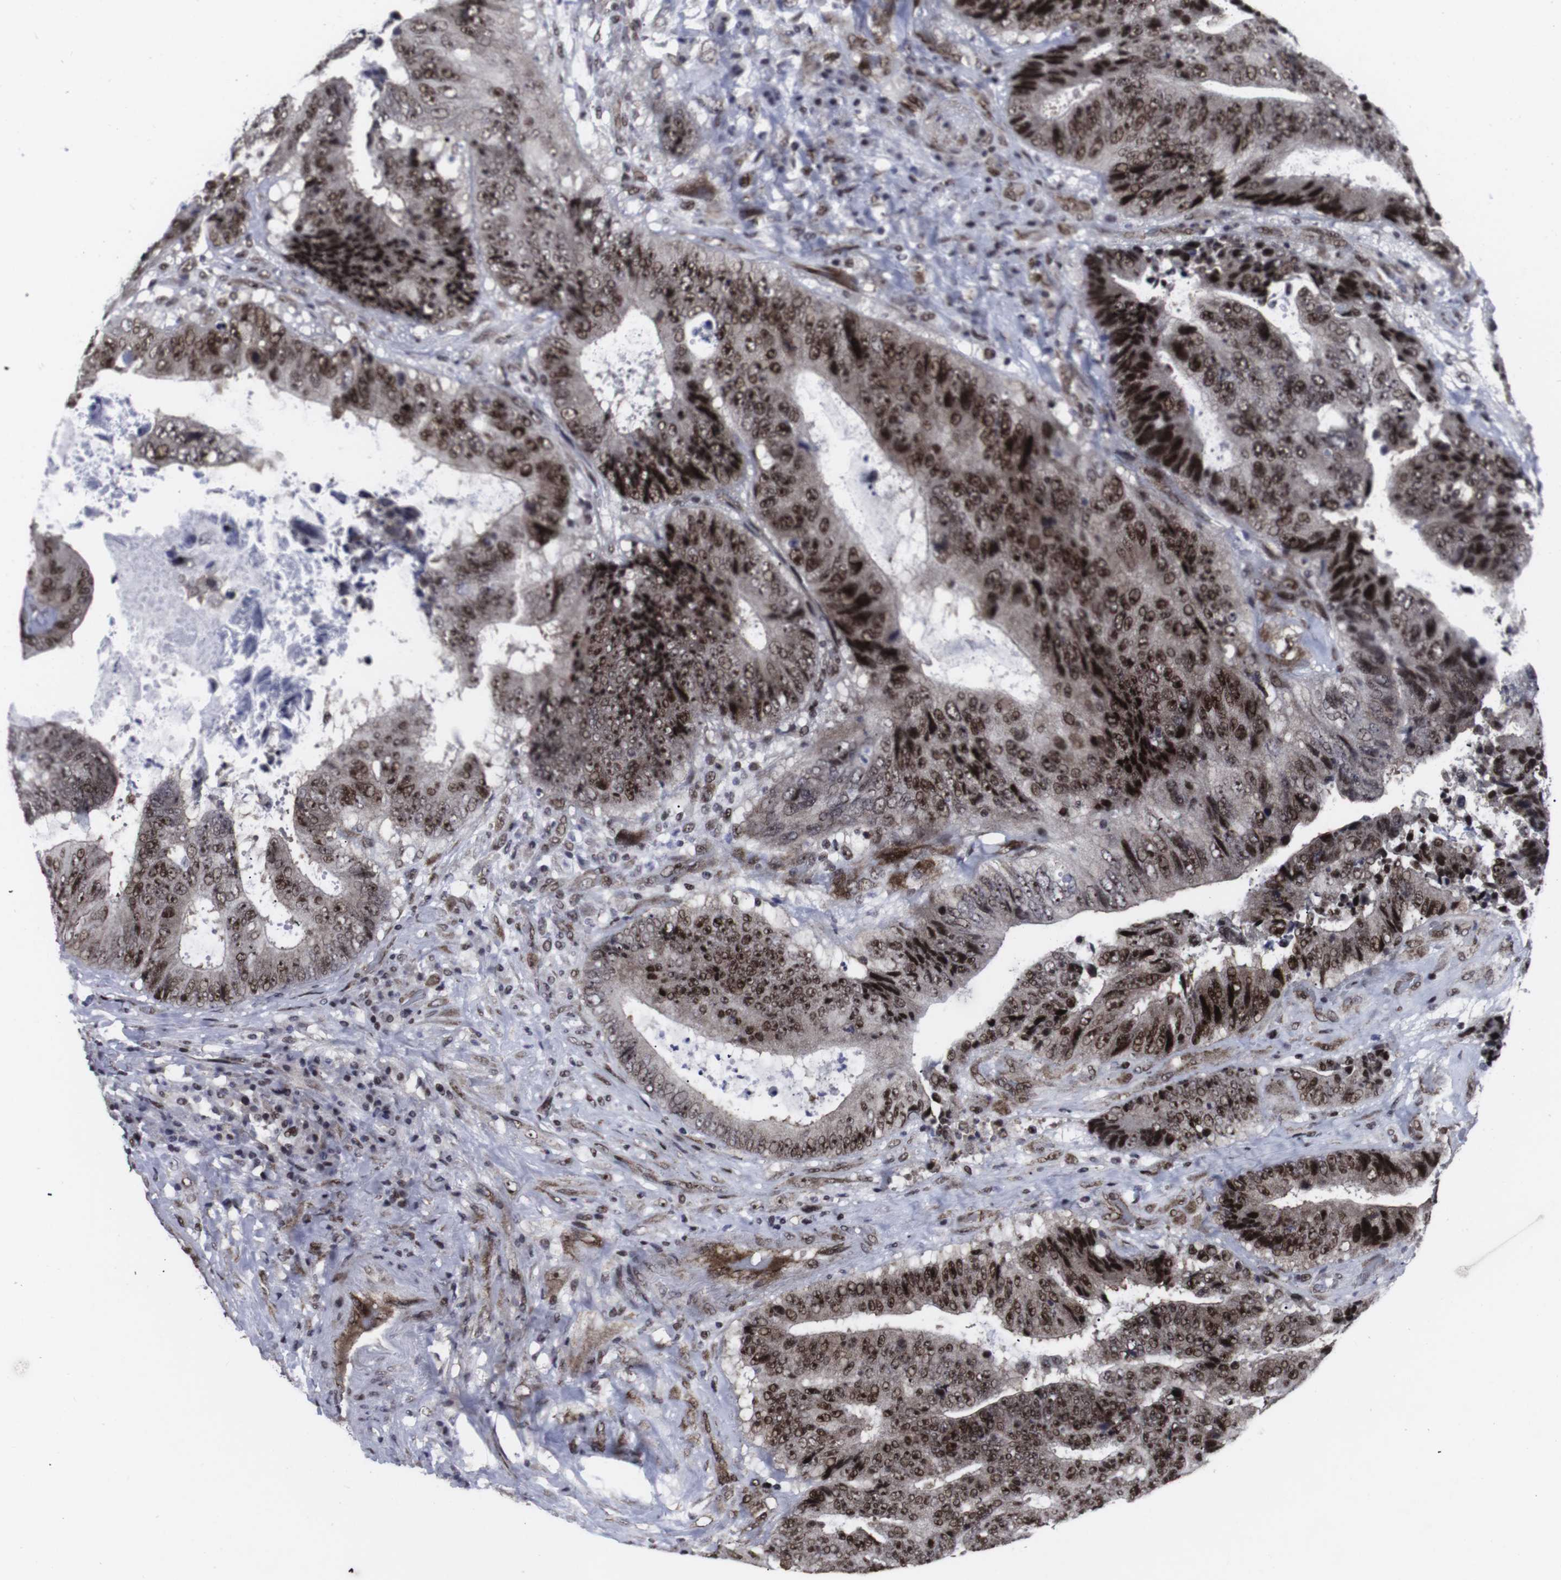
{"staining": {"intensity": "strong", "quantity": ">75%", "location": "nuclear"}, "tissue": "colorectal cancer", "cell_type": "Tumor cells", "image_type": "cancer", "snomed": [{"axis": "morphology", "description": "Adenocarcinoma, NOS"}, {"axis": "topography", "description": "Rectum"}], "caption": "IHC (DAB (3,3'-diaminobenzidine)) staining of human colorectal cancer (adenocarcinoma) reveals strong nuclear protein expression in about >75% of tumor cells. (brown staining indicates protein expression, while blue staining denotes nuclei).", "gene": "MLH1", "patient": {"sex": "male", "age": 72}}